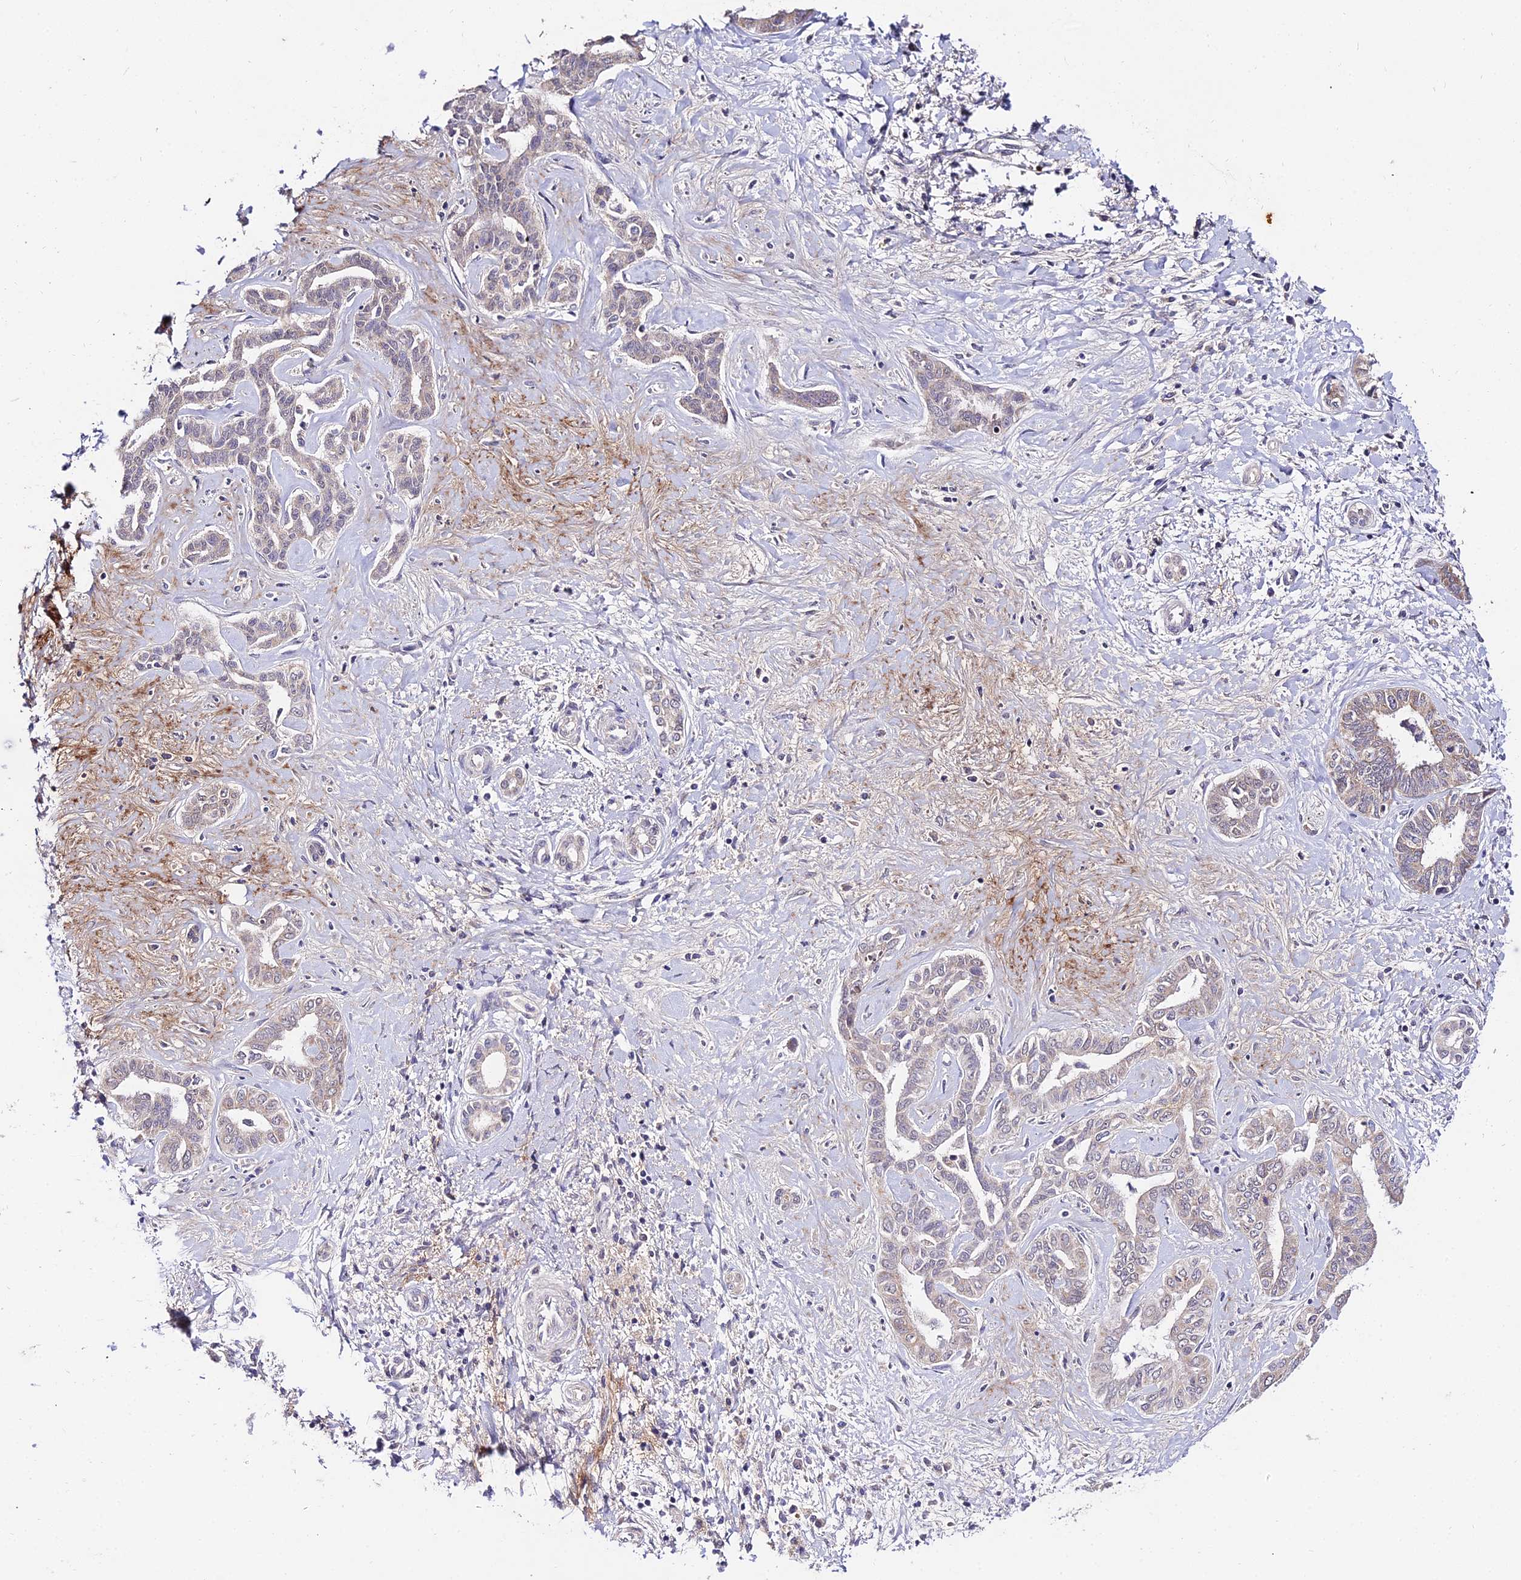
{"staining": {"intensity": "weak", "quantity": "<25%", "location": "cytoplasmic/membranous"}, "tissue": "liver cancer", "cell_type": "Tumor cells", "image_type": "cancer", "snomed": [{"axis": "morphology", "description": "Cholangiocarcinoma"}, {"axis": "topography", "description": "Liver"}], "caption": "This is an immunohistochemistry micrograph of human cholangiocarcinoma (liver). There is no positivity in tumor cells.", "gene": "WDR5B", "patient": {"sex": "female", "age": 77}}